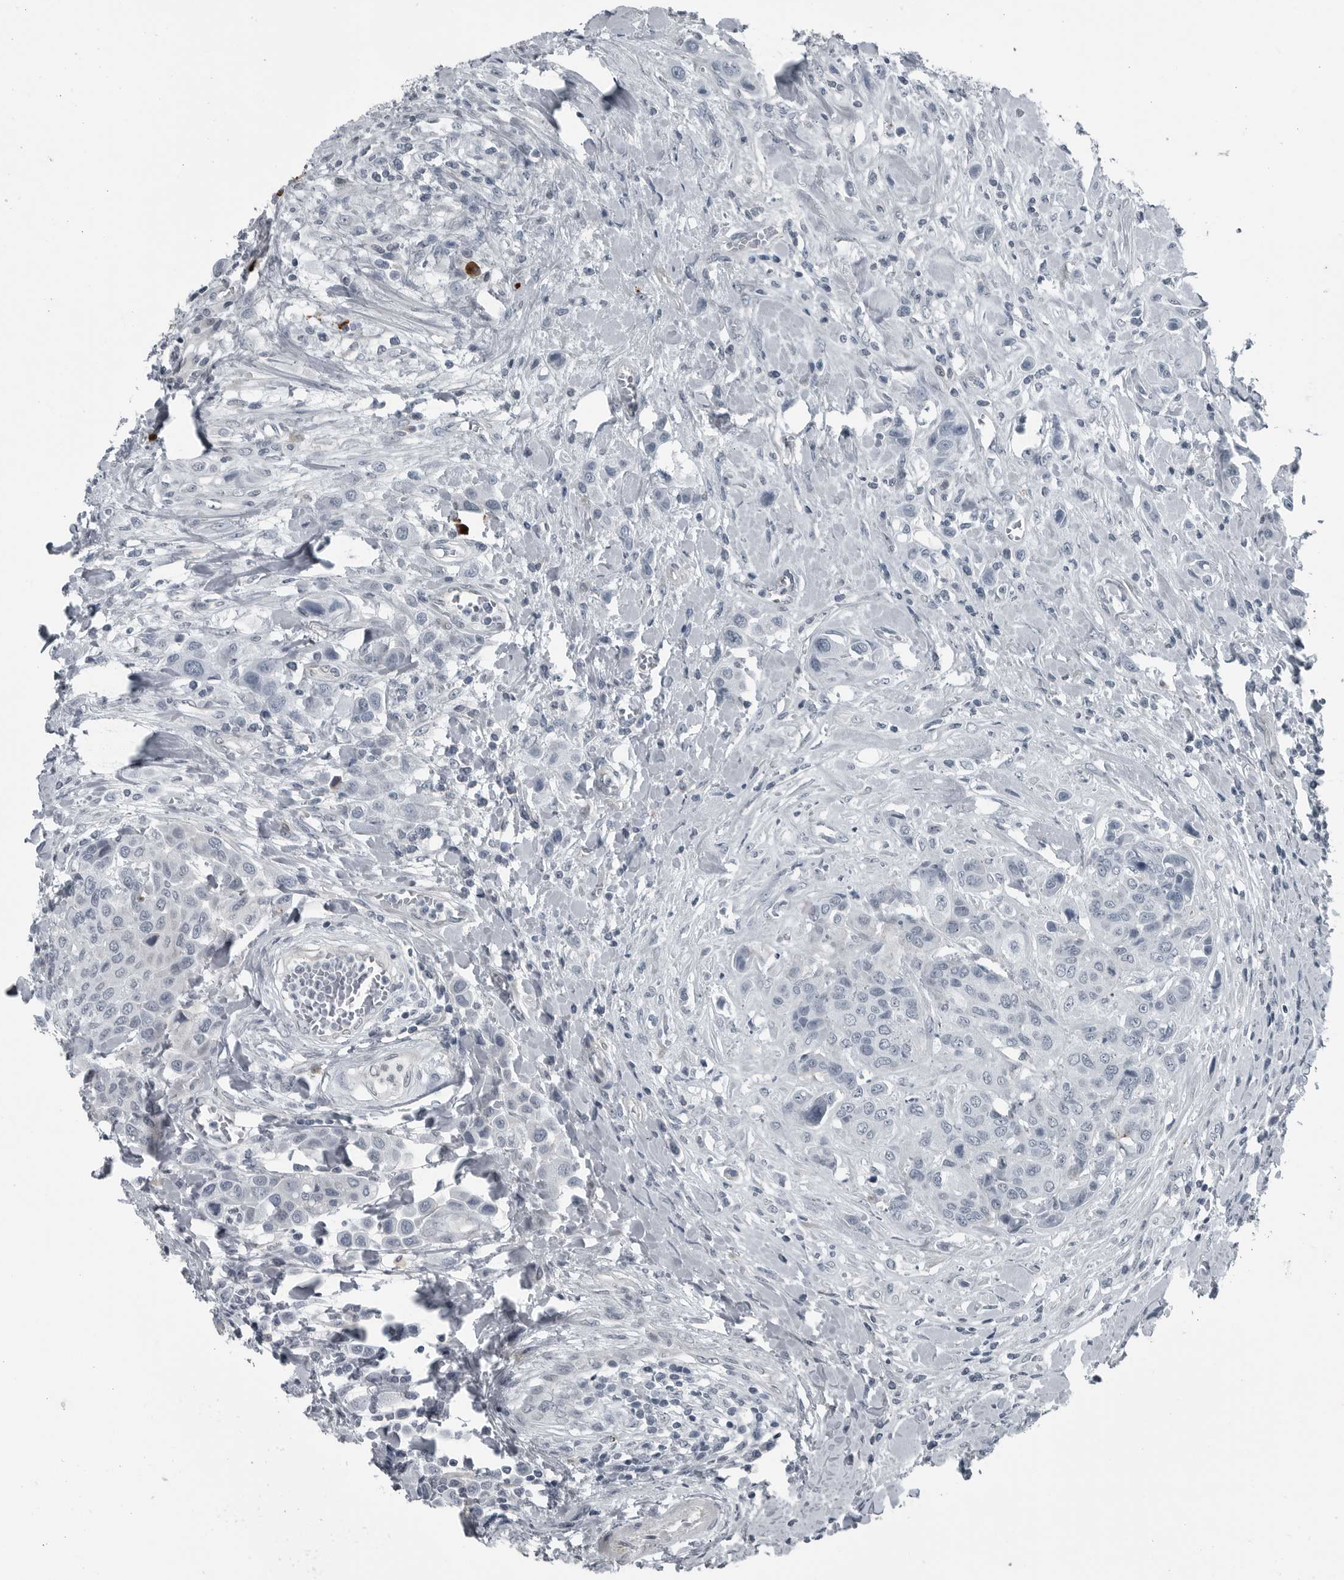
{"staining": {"intensity": "negative", "quantity": "none", "location": "none"}, "tissue": "urothelial cancer", "cell_type": "Tumor cells", "image_type": "cancer", "snomed": [{"axis": "morphology", "description": "Urothelial carcinoma, High grade"}, {"axis": "topography", "description": "Urinary bladder"}], "caption": "Immunohistochemical staining of human urothelial cancer reveals no significant positivity in tumor cells.", "gene": "GAK", "patient": {"sex": "male", "age": 50}}